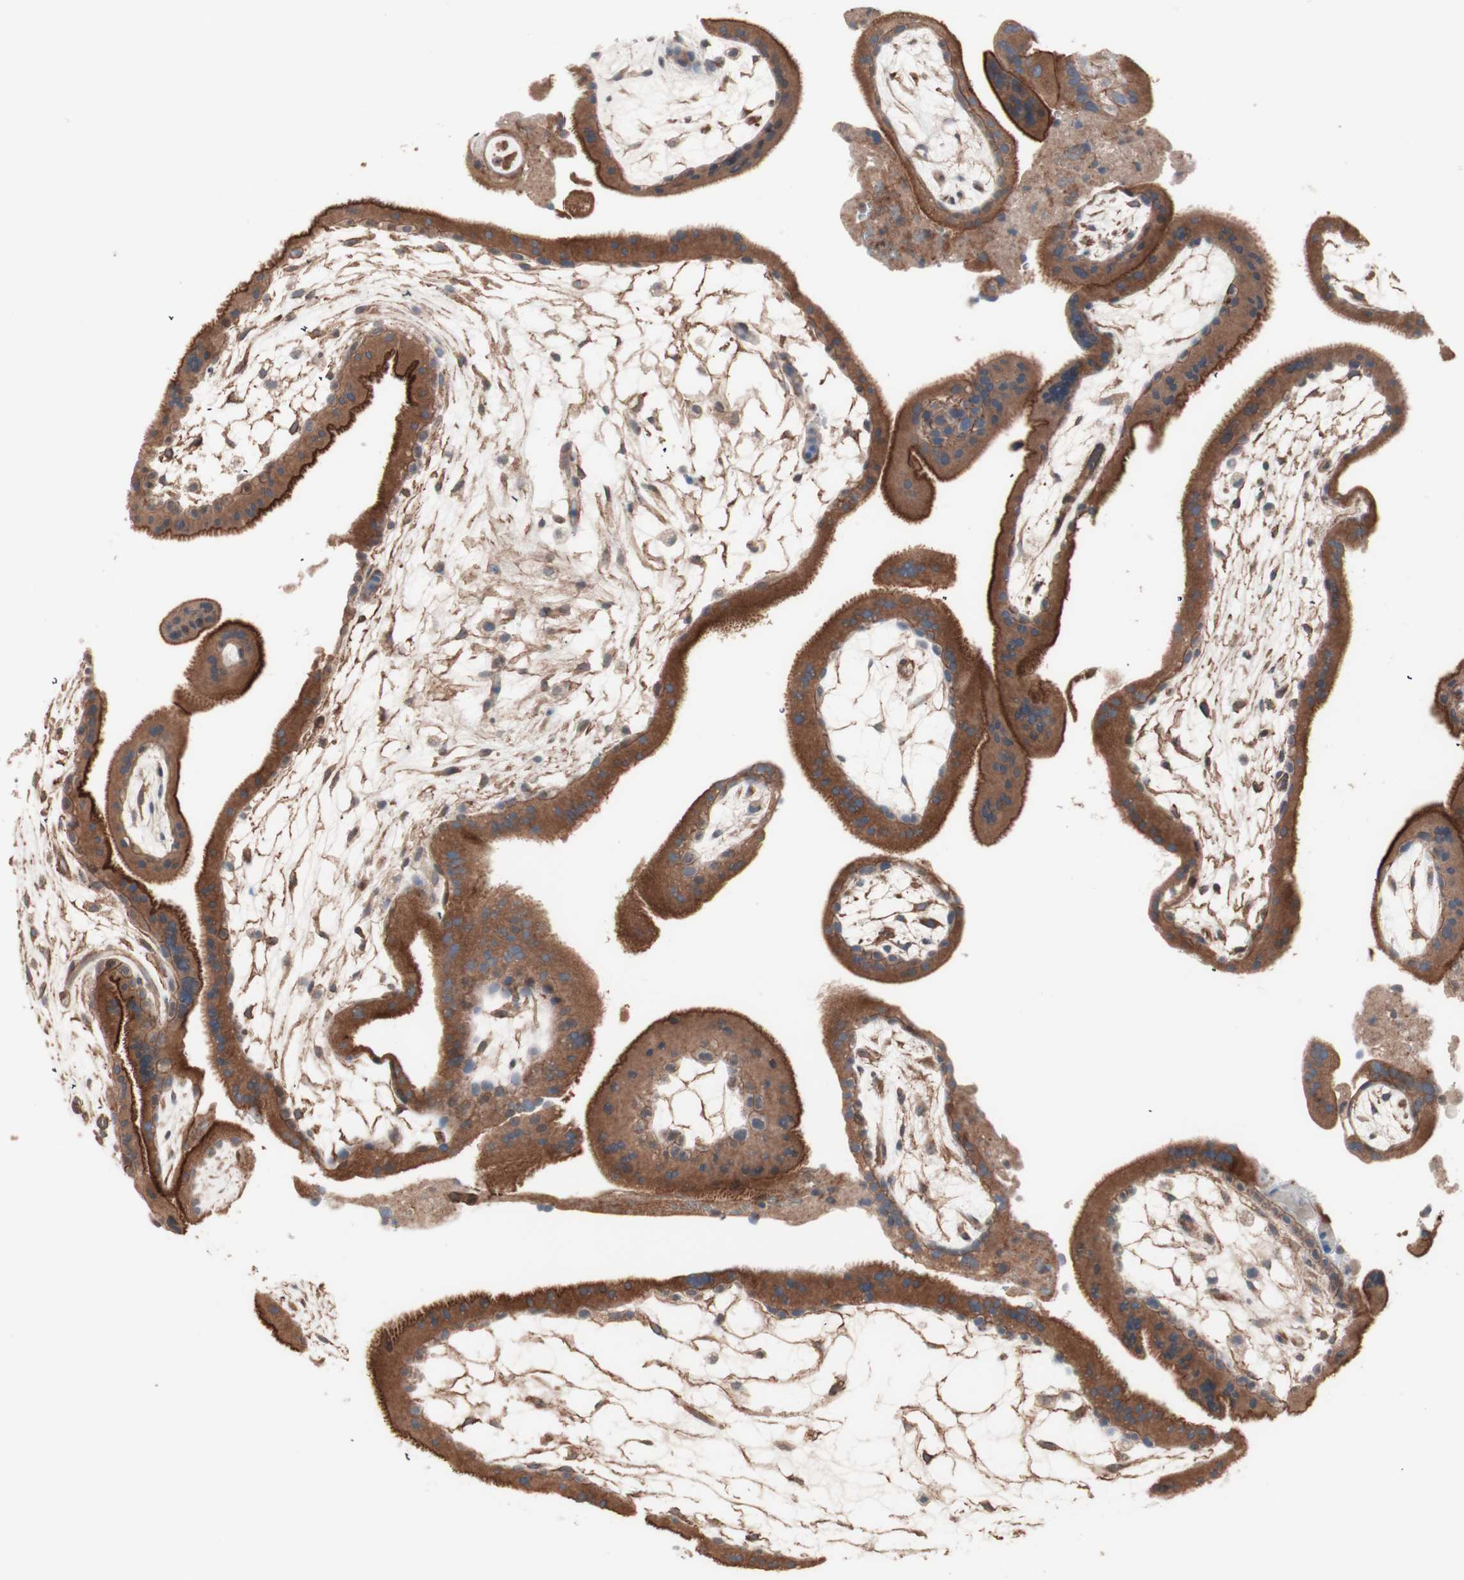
{"staining": {"intensity": "moderate", "quantity": ">75%", "location": "cytoplasmic/membranous"}, "tissue": "placenta", "cell_type": "Decidual cells", "image_type": "normal", "snomed": [{"axis": "morphology", "description": "Normal tissue, NOS"}, {"axis": "topography", "description": "Placenta"}], "caption": "The image displays immunohistochemical staining of normal placenta. There is moderate cytoplasmic/membranous expression is seen in approximately >75% of decidual cells.", "gene": "ALG5", "patient": {"sex": "female", "age": 19}}